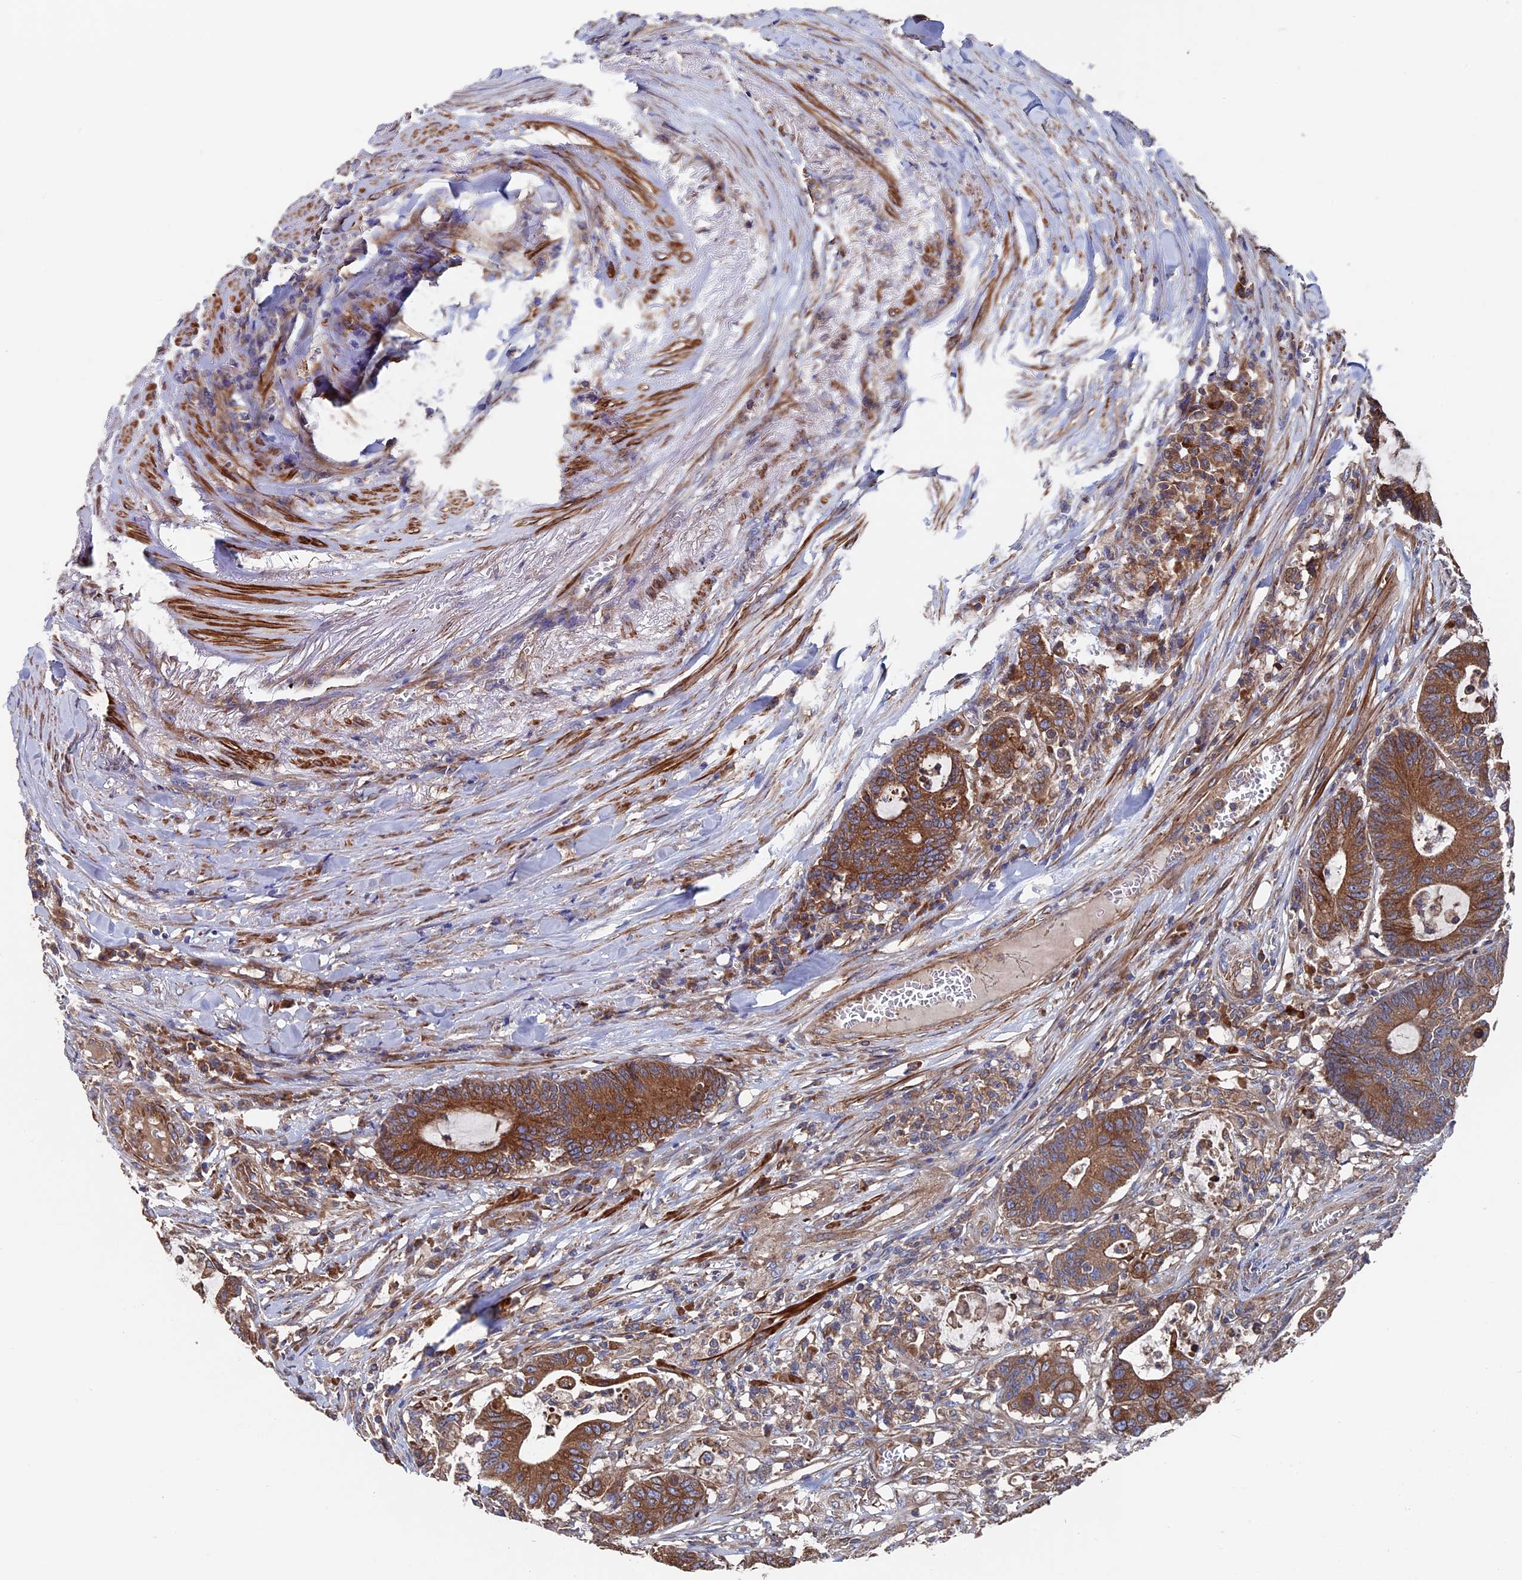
{"staining": {"intensity": "moderate", "quantity": ">75%", "location": "cytoplasmic/membranous"}, "tissue": "colorectal cancer", "cell_type": "Tumor cells", "image_type": "cancer", "snomed": [{"axis": "morphology", "description": "Adenocarcinoma, NOS"}, {"axis": "topography", "description": "Colon"}], "caption": "This histopathology image displays IHC staining of human colorectal cancer, with medium moderate cytoplasmic/membranous staining in approximately >75% of tumor cells.", "gene": "DNAJC3", "patient": {"sex": "female", "age": 84}}